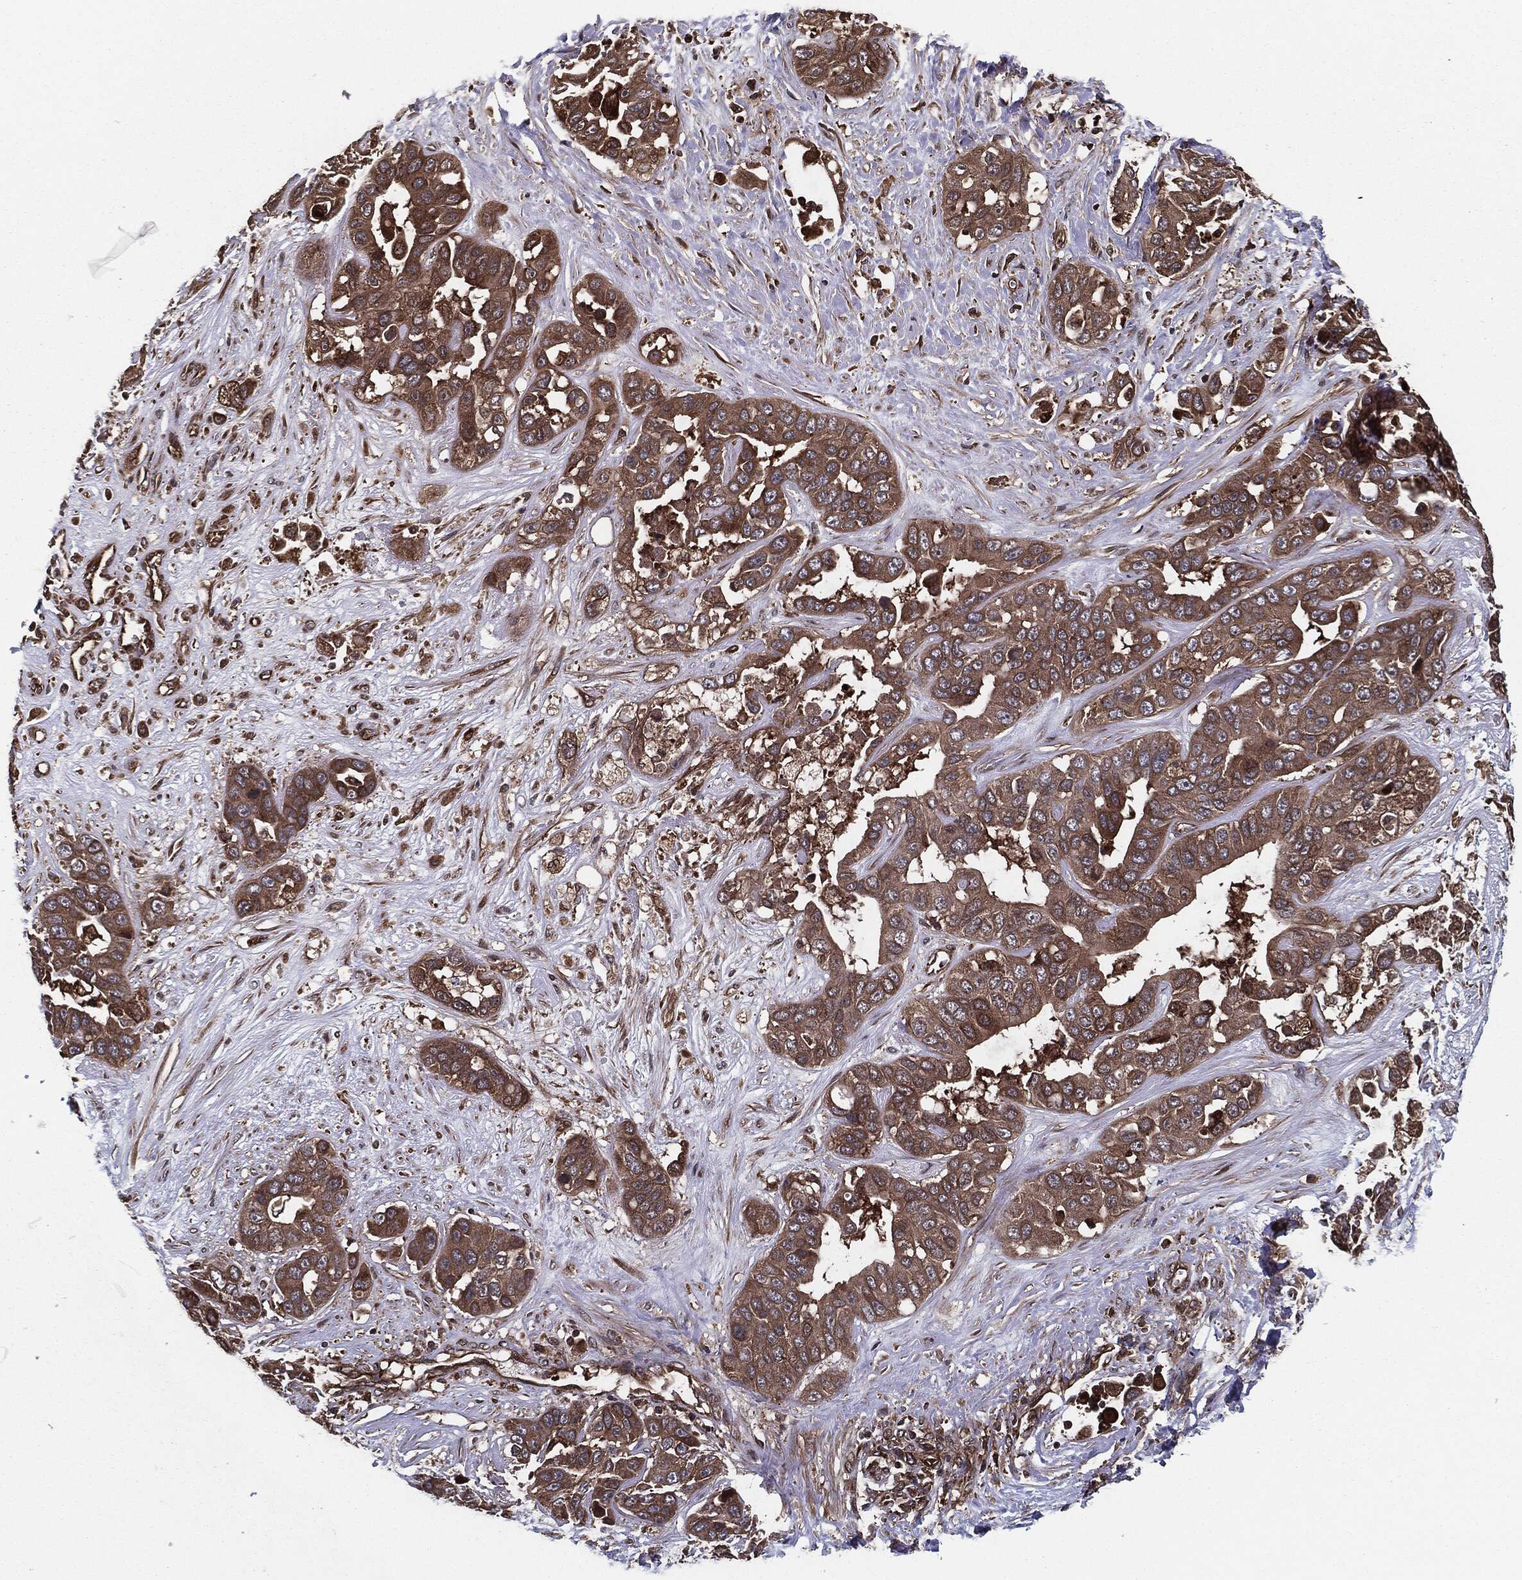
{"staining": {"intensity": "moderate", "quantity": ">75%", "location": "cytoplasmic/membranous"}, "tissue": "liver cancer", "cell_type": "Tumor cells", "image_type": "cancer", "snomed": [{"axis": "morphology", "description": "Cholangiocarcinoma"}, {"axis": "topography", "description": "Liver"}], "caption": "Immunohistochemical staining of liver cancer (cholangiocarcinoma) shows moderate cytoplasmic/membranous protein positivity in approximately >75% of tumor cells.", "gene": "RAP1GDS1", "patient": {"sex": "female", "age": 52}}